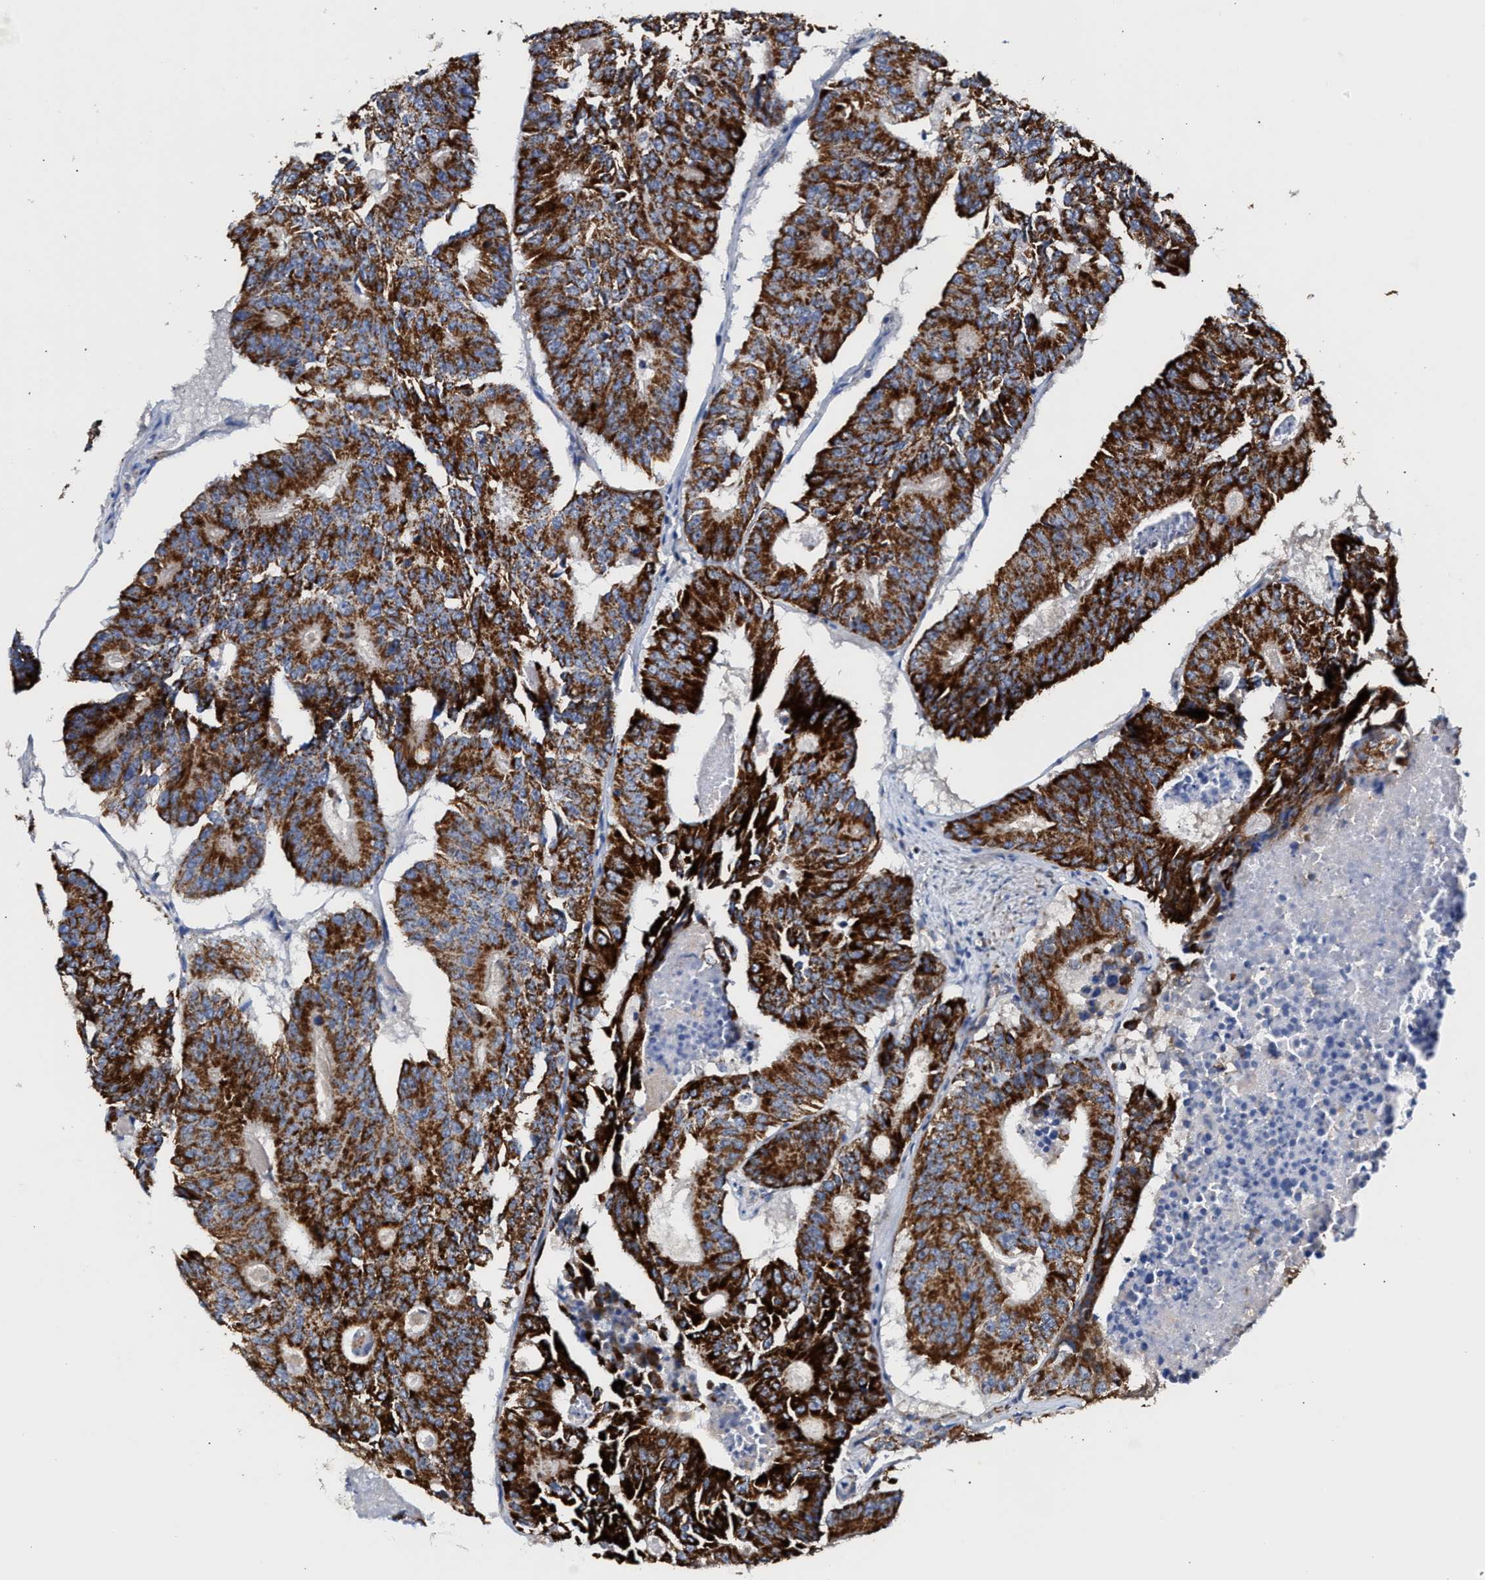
{"staining": {"intensity": "strong", "quantity": ">75%", "location": "cytoplasmic/membranous"}, "tissue": "colorectal cancer", "cell_type": "Tumor cells", "image_type": "cancer", "snomed": [{"axis": "morphology", "description": "Adenocarcinoma, NOS"}, {"axis": "topography", "description": "Colon"}], "caption": "Tumor cells reveal high levels of strong cytoplasmic/membranous expression in about >75% of cells in colorectal cancer.", "gene": "MECR", "patient": {"sex": "male", "age": 87}}